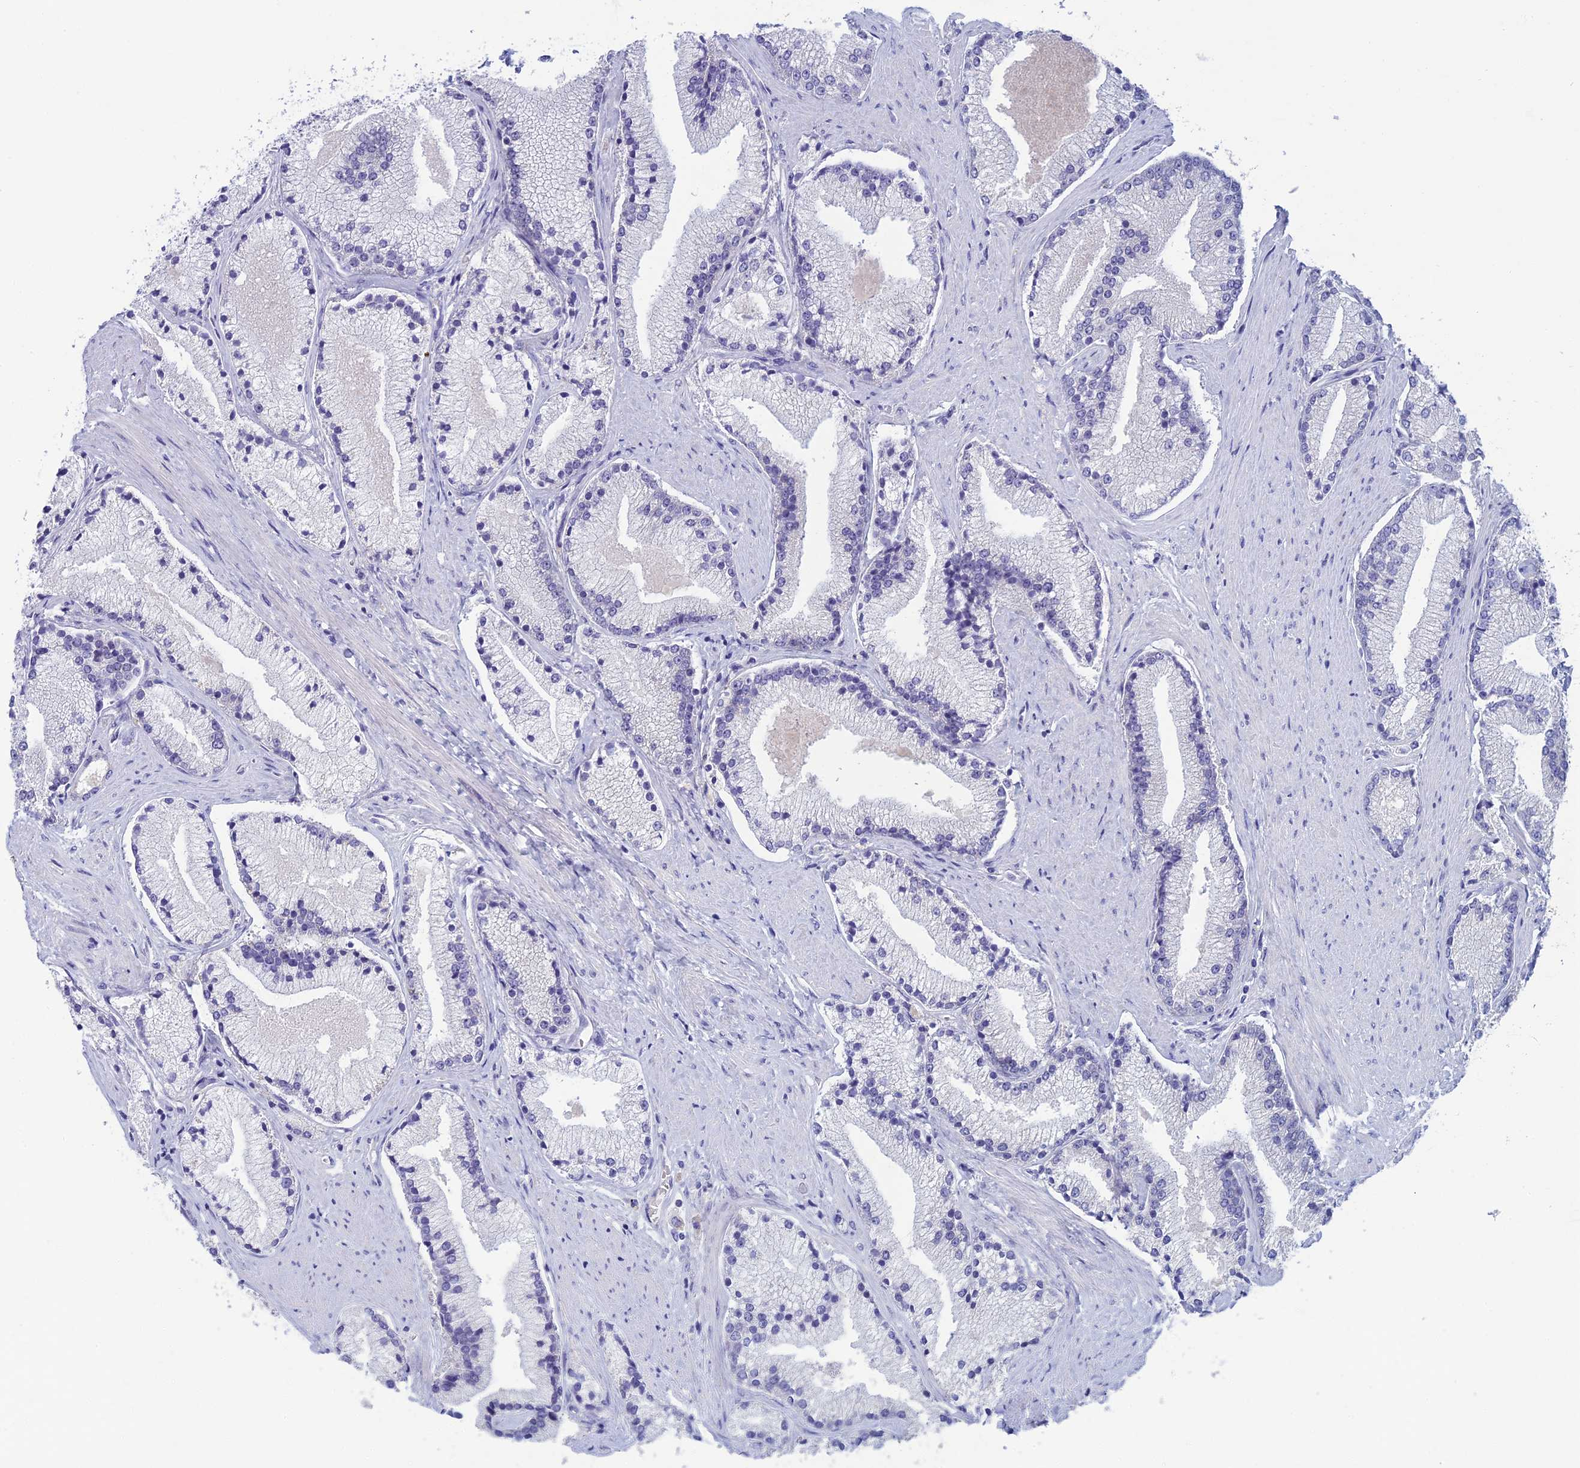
{"staining": {"intensity": "negative", "quantity": "none", "location": "none"}, "tissue": "prostate cancer", "cell_type": "Tumor cells", "image_type": "cancer", "snomed": [{"axis": "morphology", "description": "Adenocarcinoma, High grade"}, {"axis": "topography", "description": "Prostate"}], "caption": "Protein analysis of prostate cancer (adenocarcinoma (high-grade)) demonstrates no significant positivity in tumor cells.", "gene": "SLC25A41", "patient": {"sex": "male", "age": 67}}